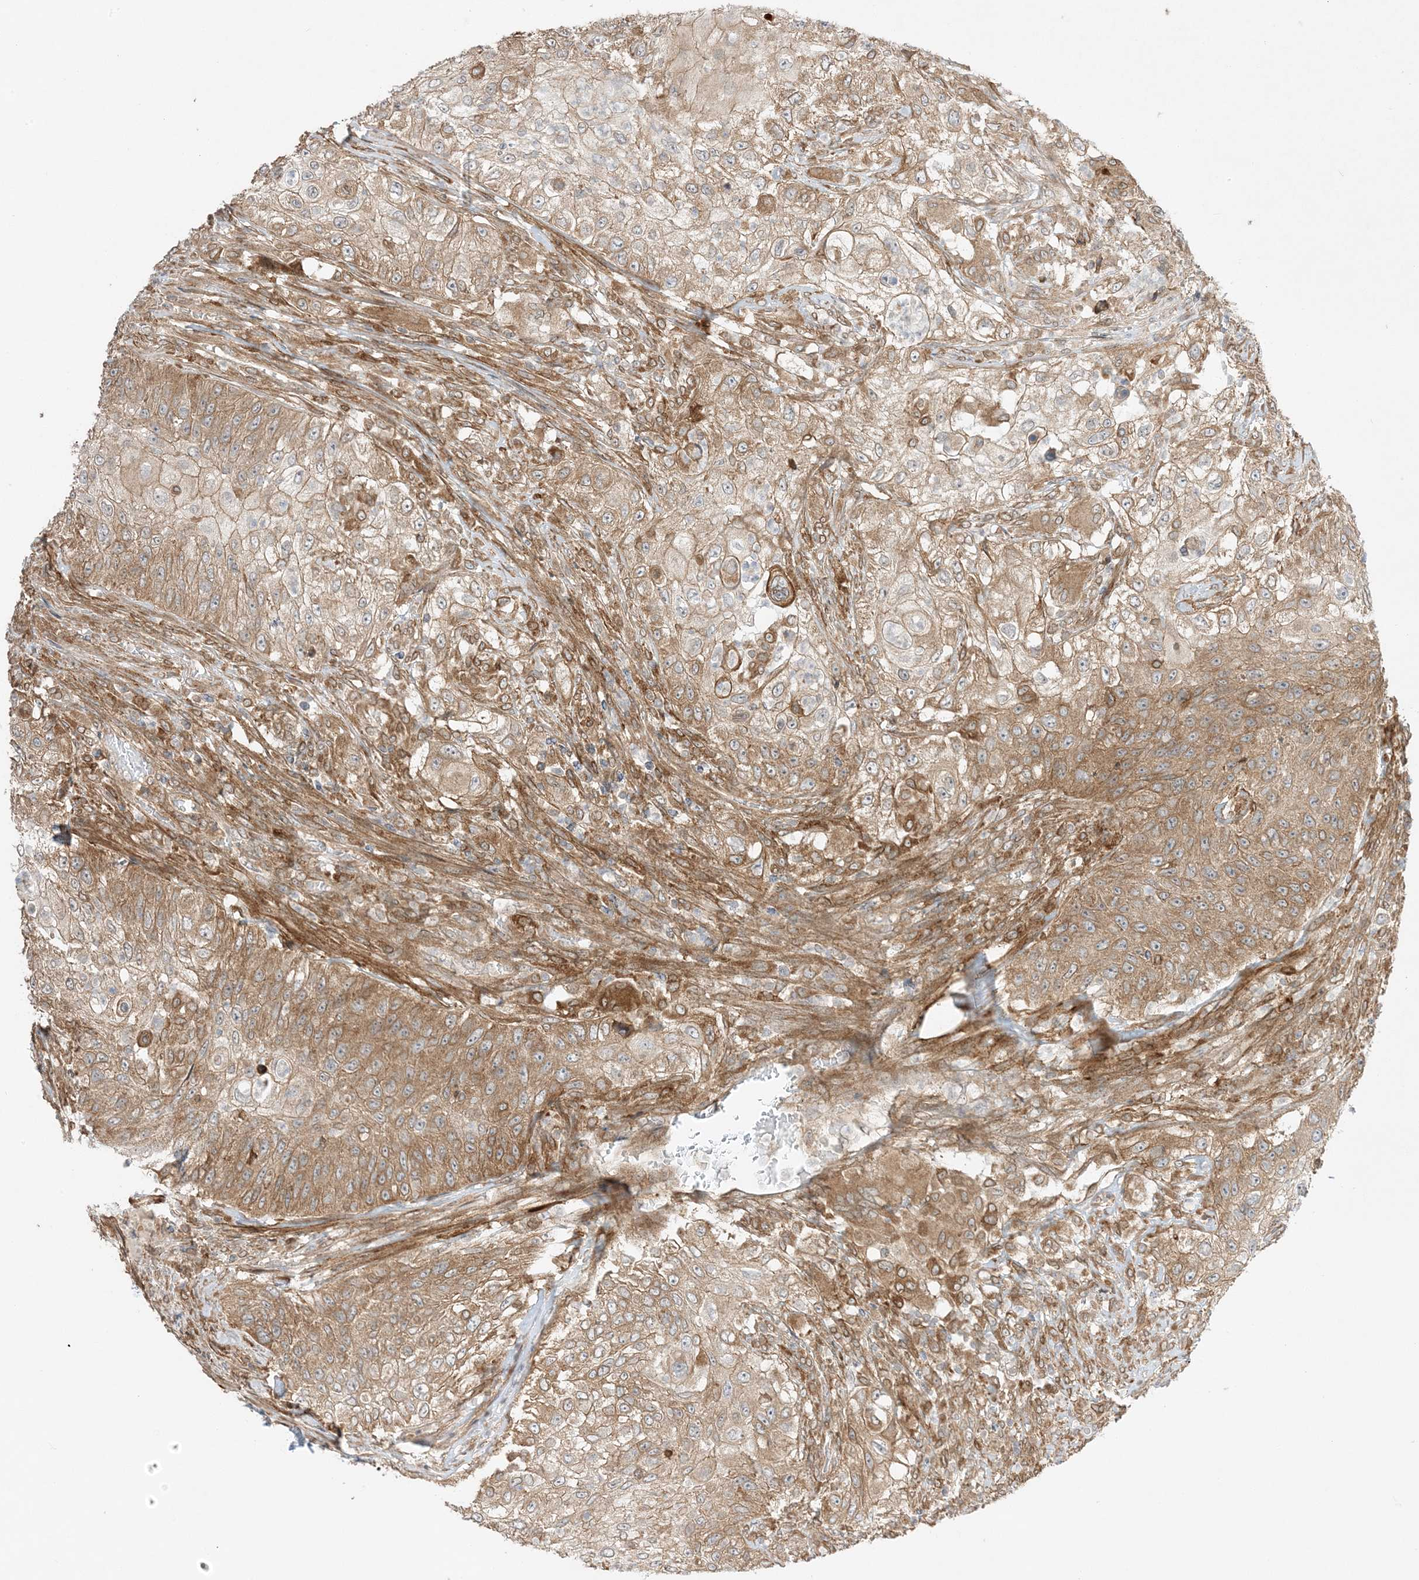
{"staining": {"intensity": "moderate", "quantity": ">75%", "location": "cytoplasmic/membranous"}, "tissue": "urothelial cancer", "cell_type": "Tumor cells", "image_type": "cancer", "snomed": [{"axis": "morphology", "description": "Urothelial carcinoma, High grade"}, {"axis": "topography", "description": "Urinary bladder"}], "caption": "The immunohistochemical stain highlights moderate cytoplasmic/membranous positivity in tumor cells of urothelial cancer tissue. Immunohistochemistry (ihc) stains the protein of interest in brown and the nuclei are stained blue.", "gene": "SCARF2", "patient": {"sex": "female", "age": 60}}